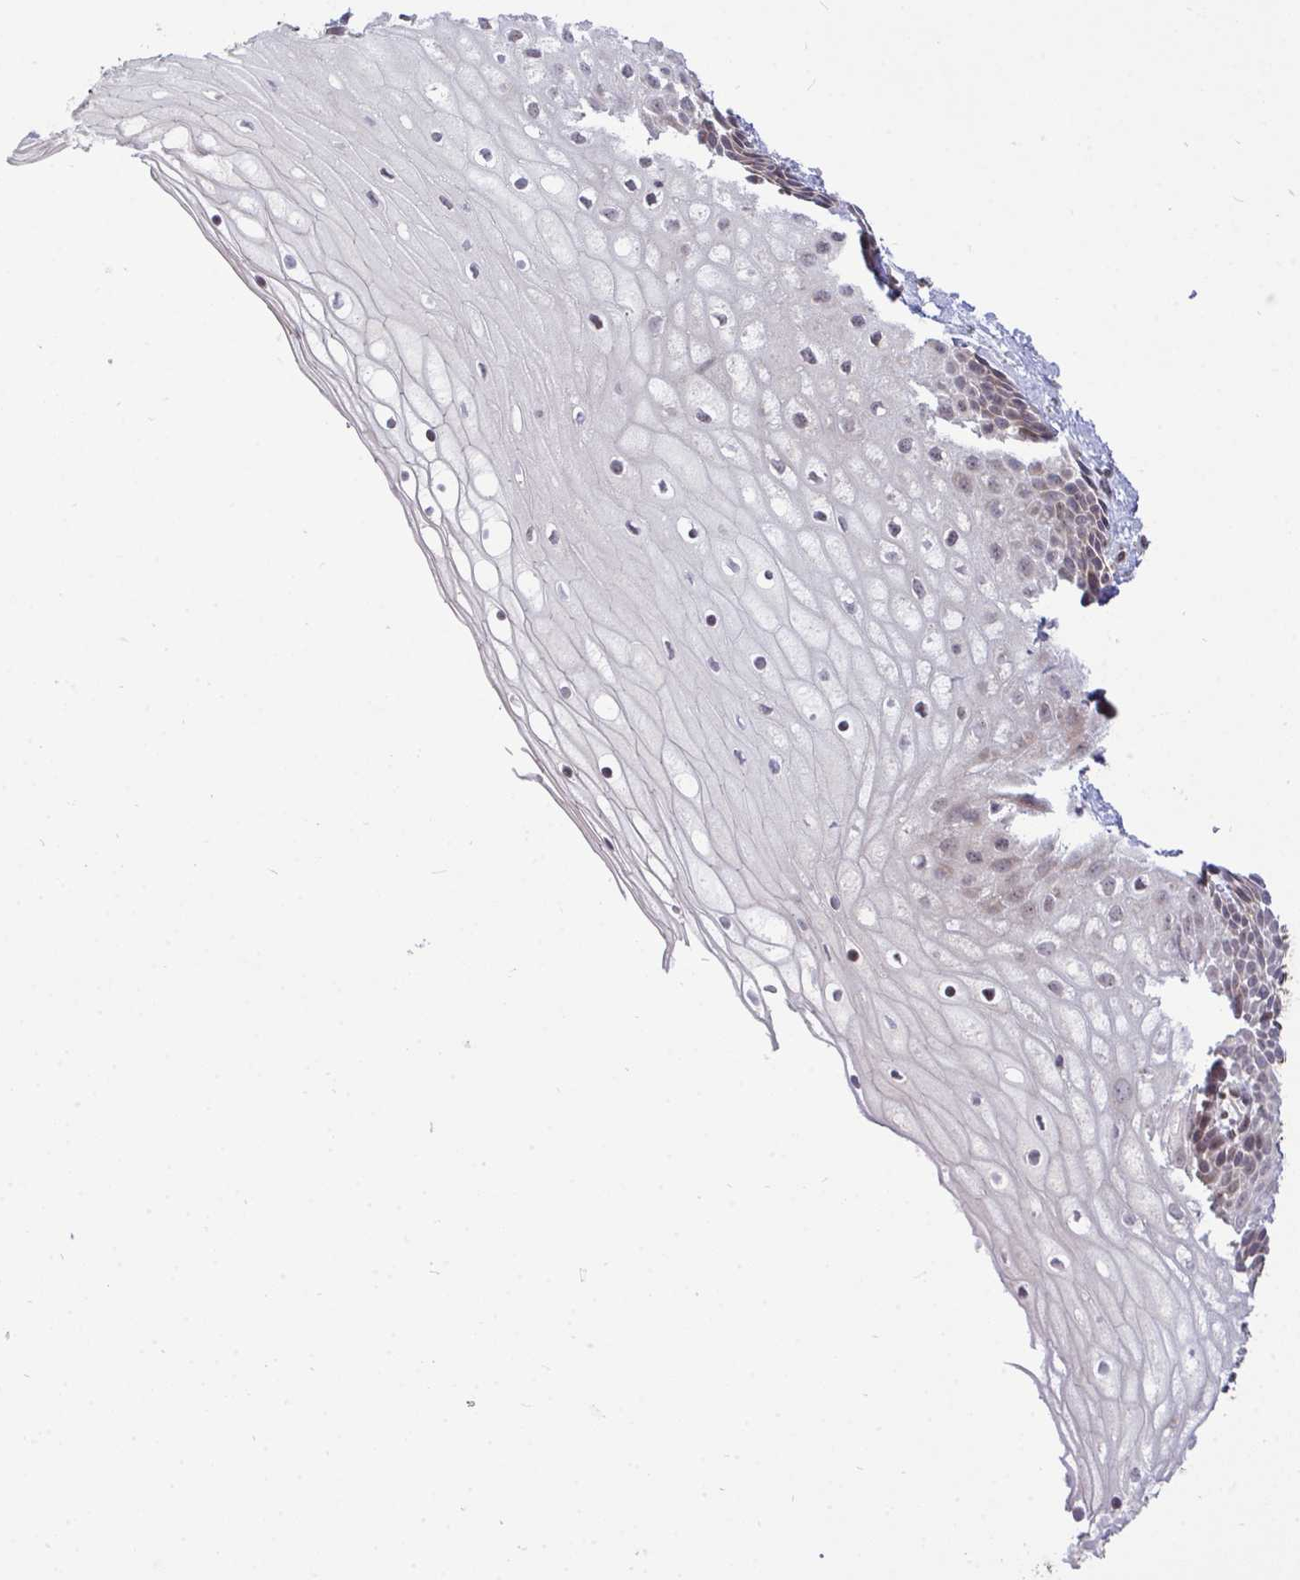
{"staining": {"intensity": "moderate", "quantity": ">75%", "location": "cytoplasmic/membranous"}, "tissue": "cervix", "cell_type": "Glandular cells", "image_type": "normal", "snomed": [{"axis": "morphology", "description": "Normal tissue, NOS"}, {"axis": "topography", "description": "Cervix"}], "caption": "A medium amount of moderate cytoplasmic/membranous positivity is appreciated in about >75% of glandular cells in normal cervix.", "gene": "TRIM44", "patient": {"sex": "female", "age": 36}}